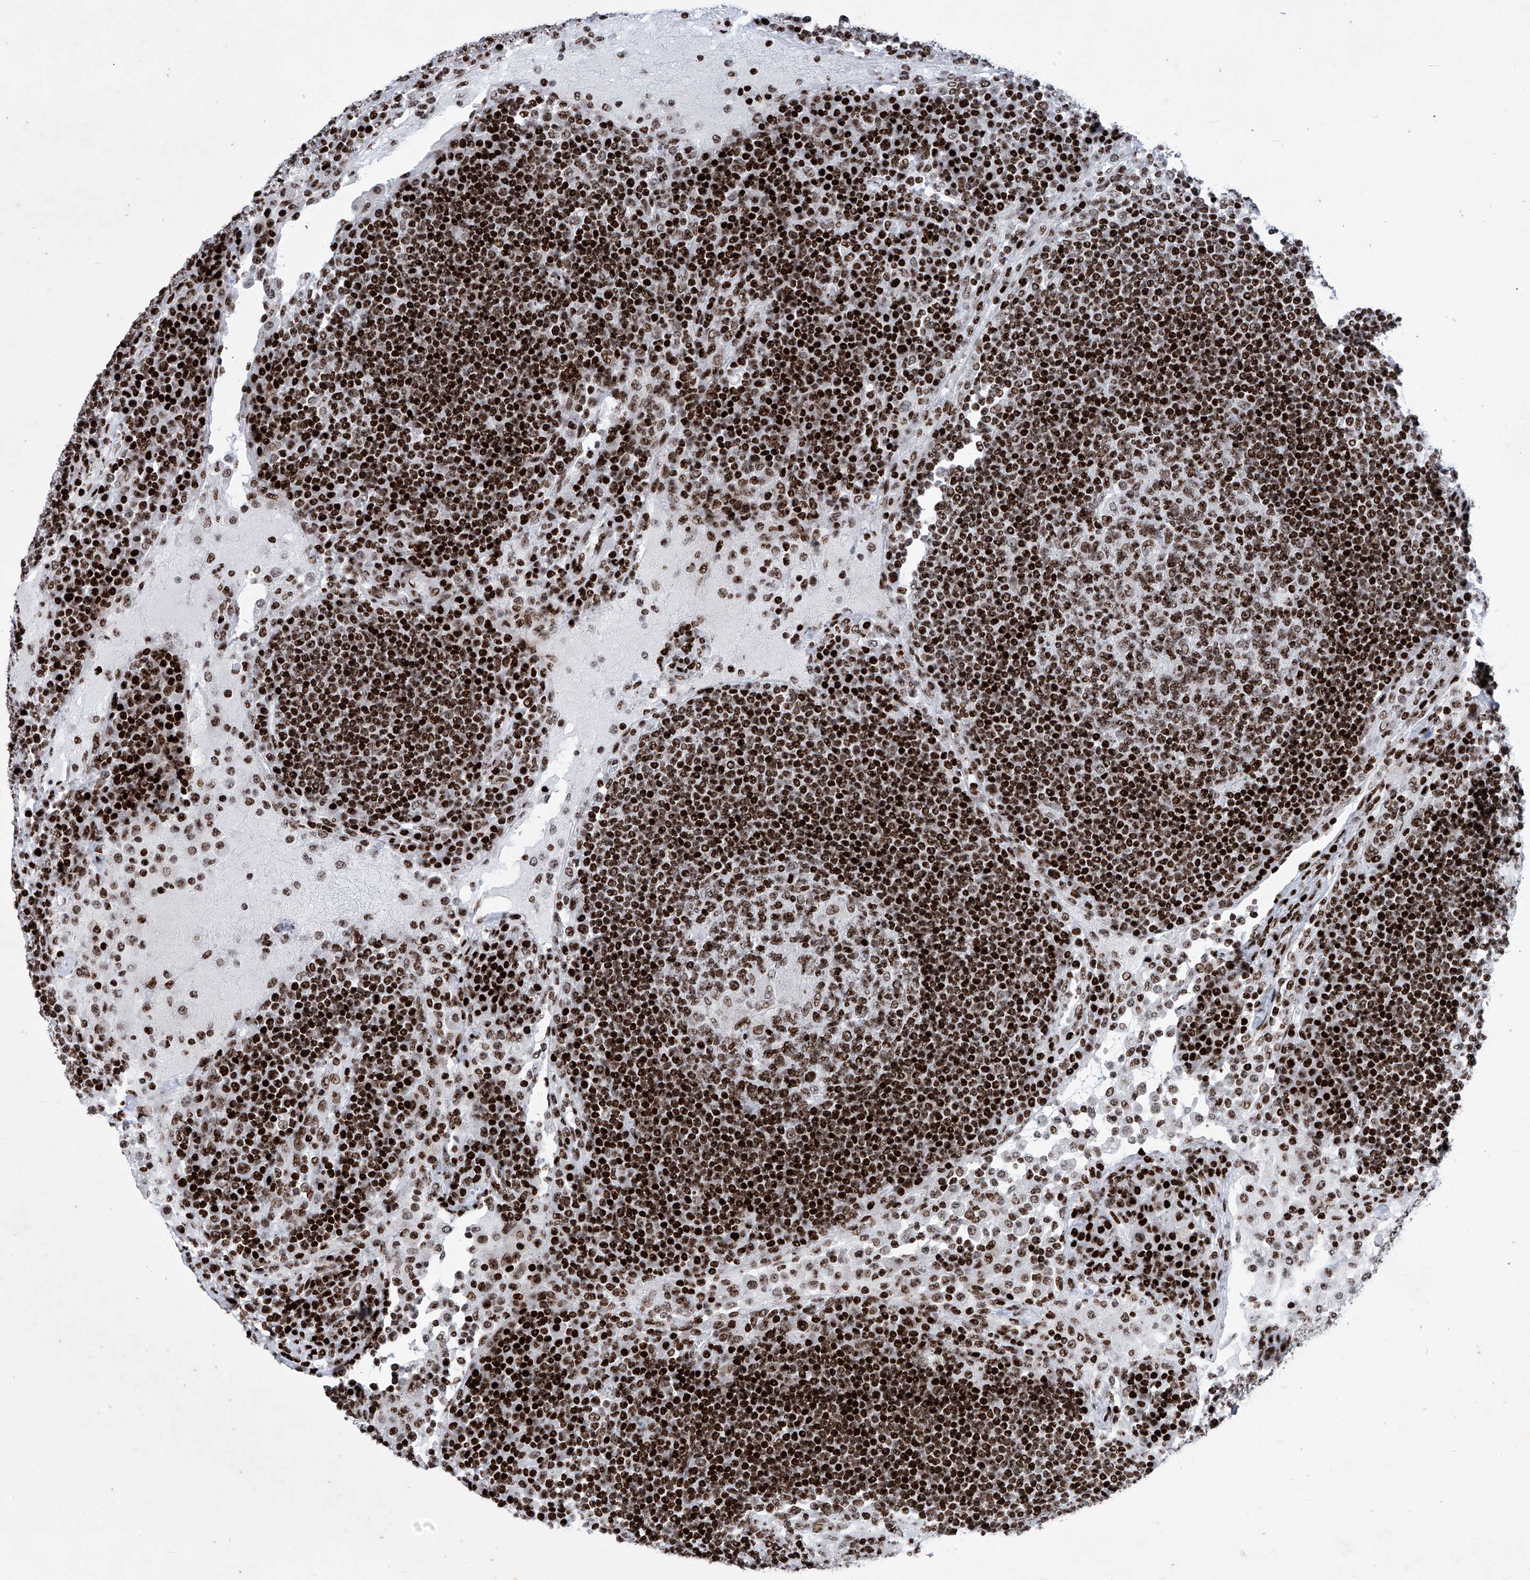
{"staining": {"intensity": "moderate", "quantity": ">75%", "location": "nuclear"}, "tissue": "lymph node", "cell_type": "Germinal center cells", "image_type": "normal", "snomed": [{"axis": "morphology", "description": "Normal tissue, NOS"}, {"axis": "topography", "description": "Lymph node"}], "caption": "High-power microscopy captured an IHC histopathology image of normal lymph node, revealing moderate nuclear staining in about >75% of germinal center cells. The protein is stained brown, and the nuclei are stained in blue (DAB (3,3'-diaminobenzidine) IHC with brightfield microscopy, high magnification).", "gene": "HEY2", "patient": {"sex": "female", "age": 53}}